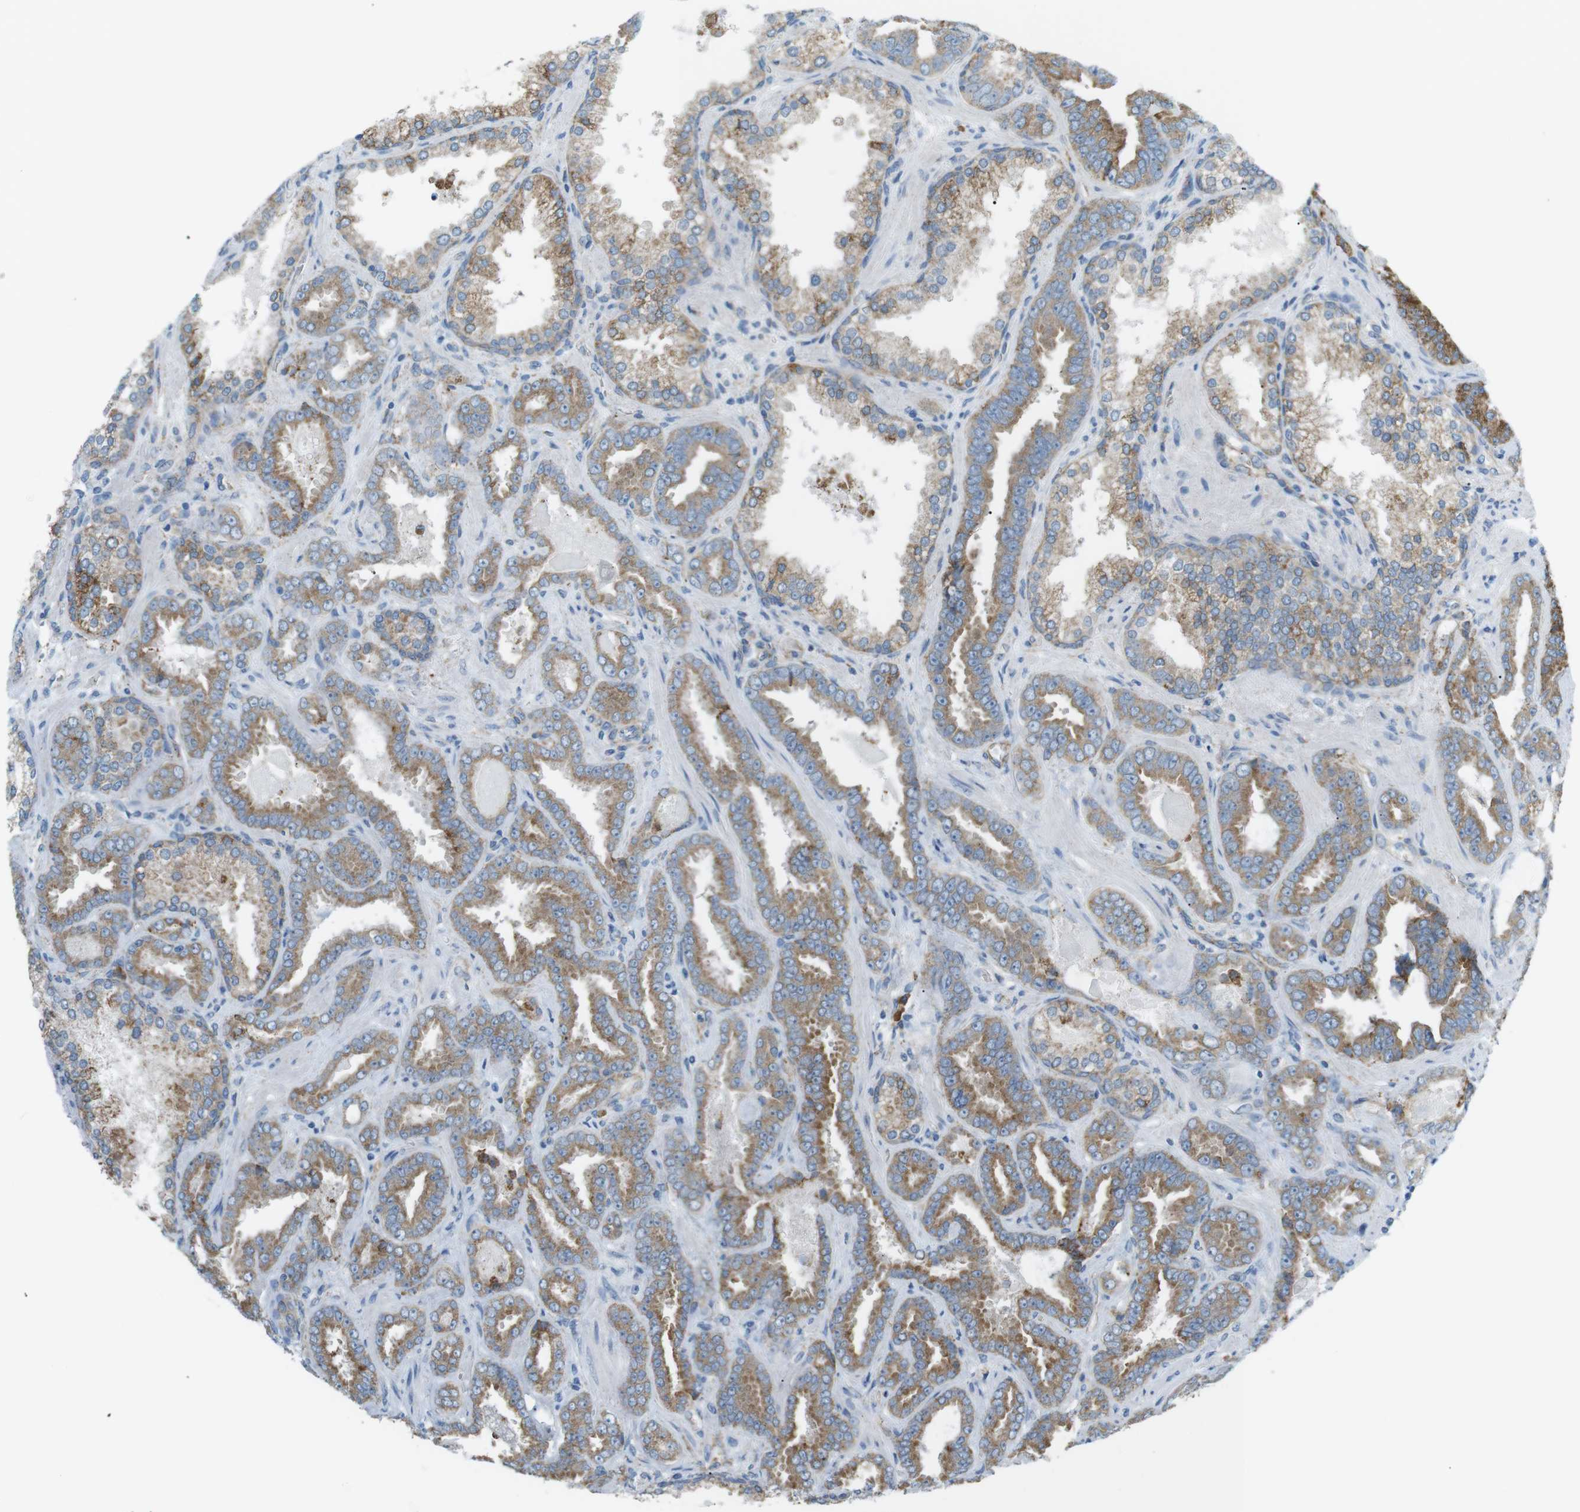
{"staining": {"intensity": "moderate", "quantity": ">75%", "location": "cytoplasmic/membranous"}, "tissue": "prostate cancer", "cell_type": "Tumor cells", "image_type": "cancer", "snomed": [{"axis": "morphology", "description": "Adenocarcinoma, Low grade"}, {"axis": "topography", "description": "Prostate"}], "caption": "Prostate cancer stained with immunohistochemistry (IHC) displays moderate cytoplasmic/membranous staining in approximately >75% of tumor cells.", "gene": "VAMP1", "patient": {"sex": "male", "age": 60}}